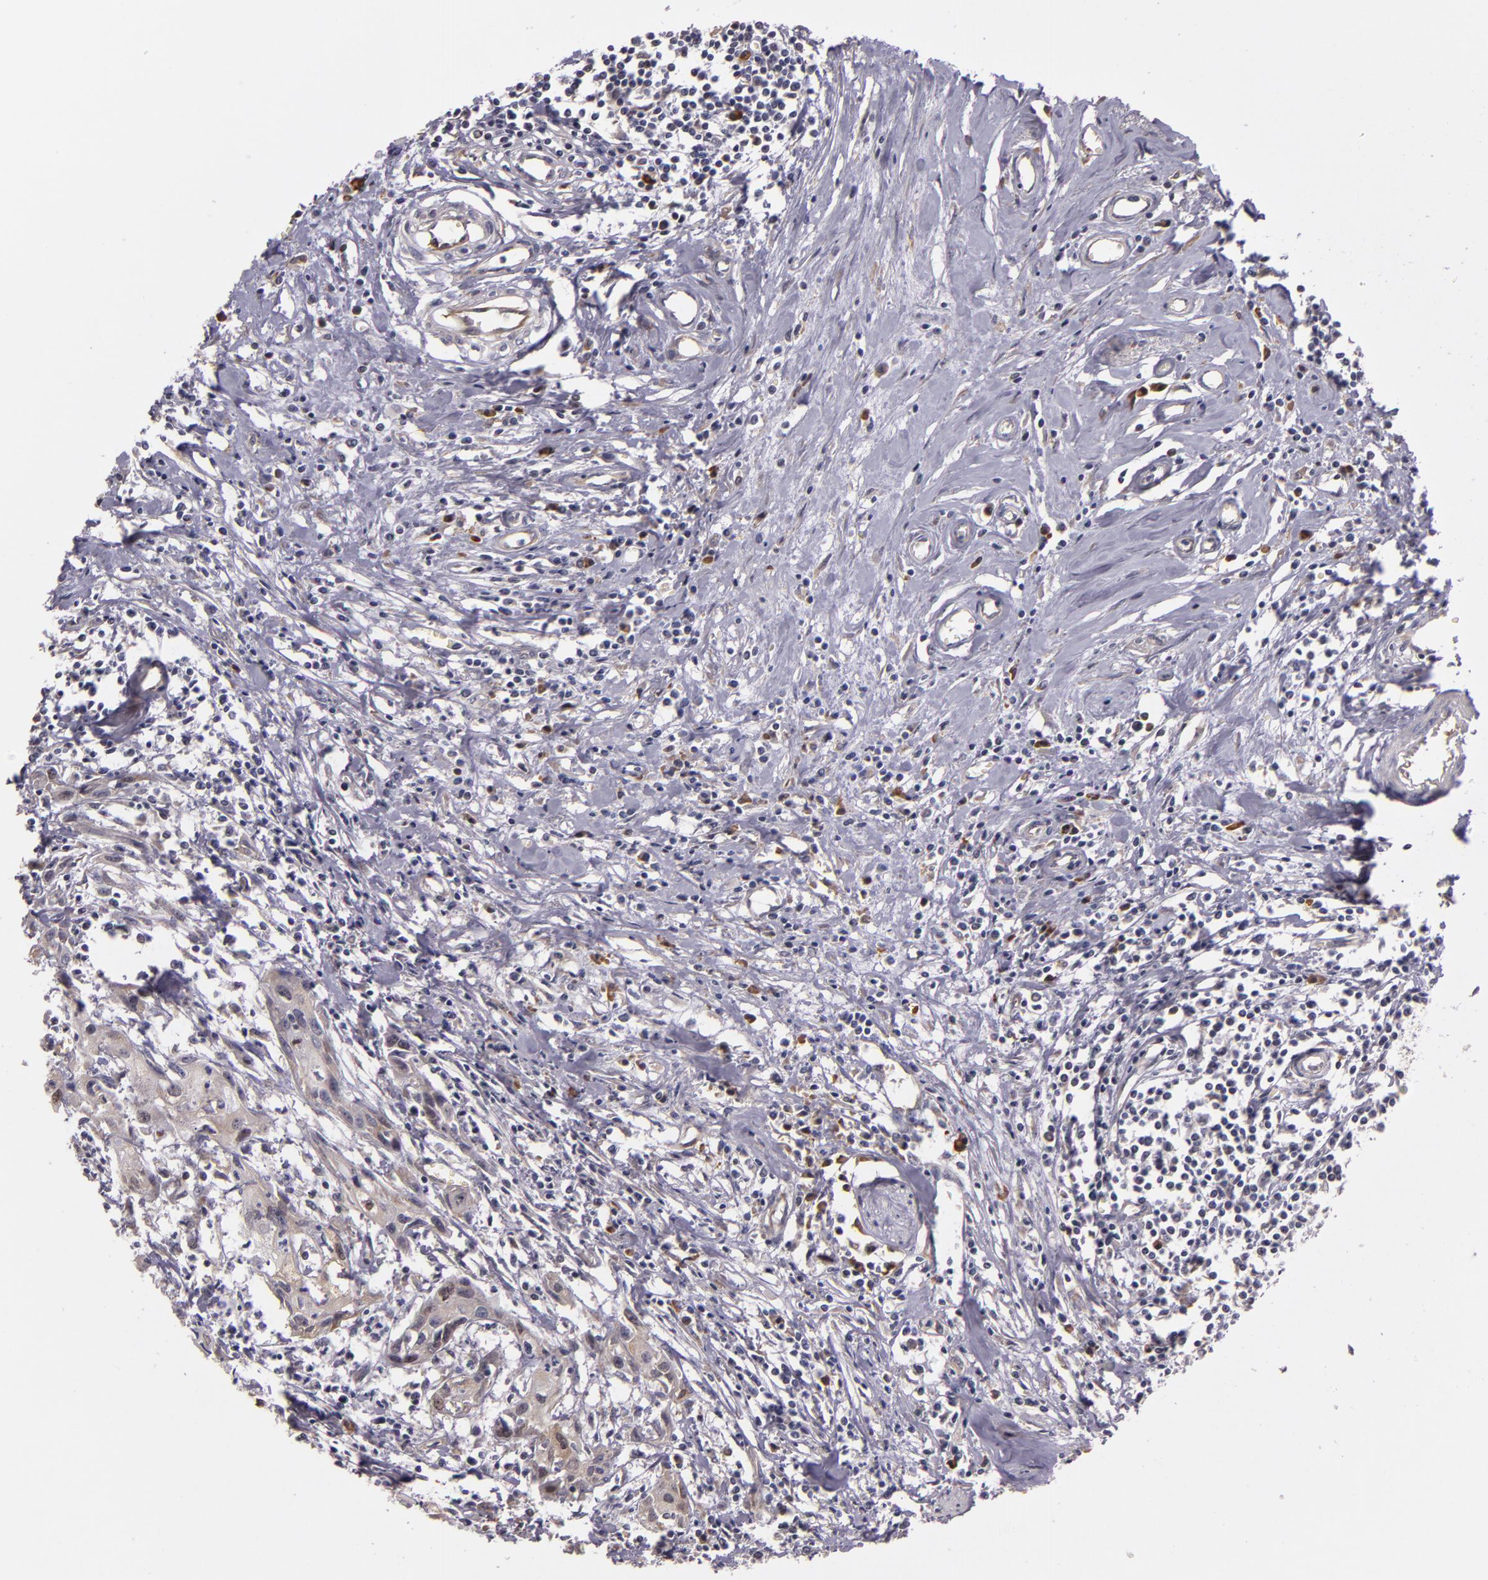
{"staining": {"intensity": "moderate", "quantity": "<25%", "location": "cytoplasmic/membranous"}, "tissue": "urothelial cancer", "cell_type": "Tumor cells", "image_type": "cancer", "snomed": [{"axis": "morphology", "description": "Urothelial carcinoma, High grade"}, {"axis": "topography", "description": "Urinary bladder"}], "caption": "Approximately <25% of tumor cells in urothelial cancer exhibit moderate cytoplasmic/membranous protein staining as visualized by brown immunohistochemical staining.", "gene": "SYTL4", "patient": {"sex": "male", "age": 54}}